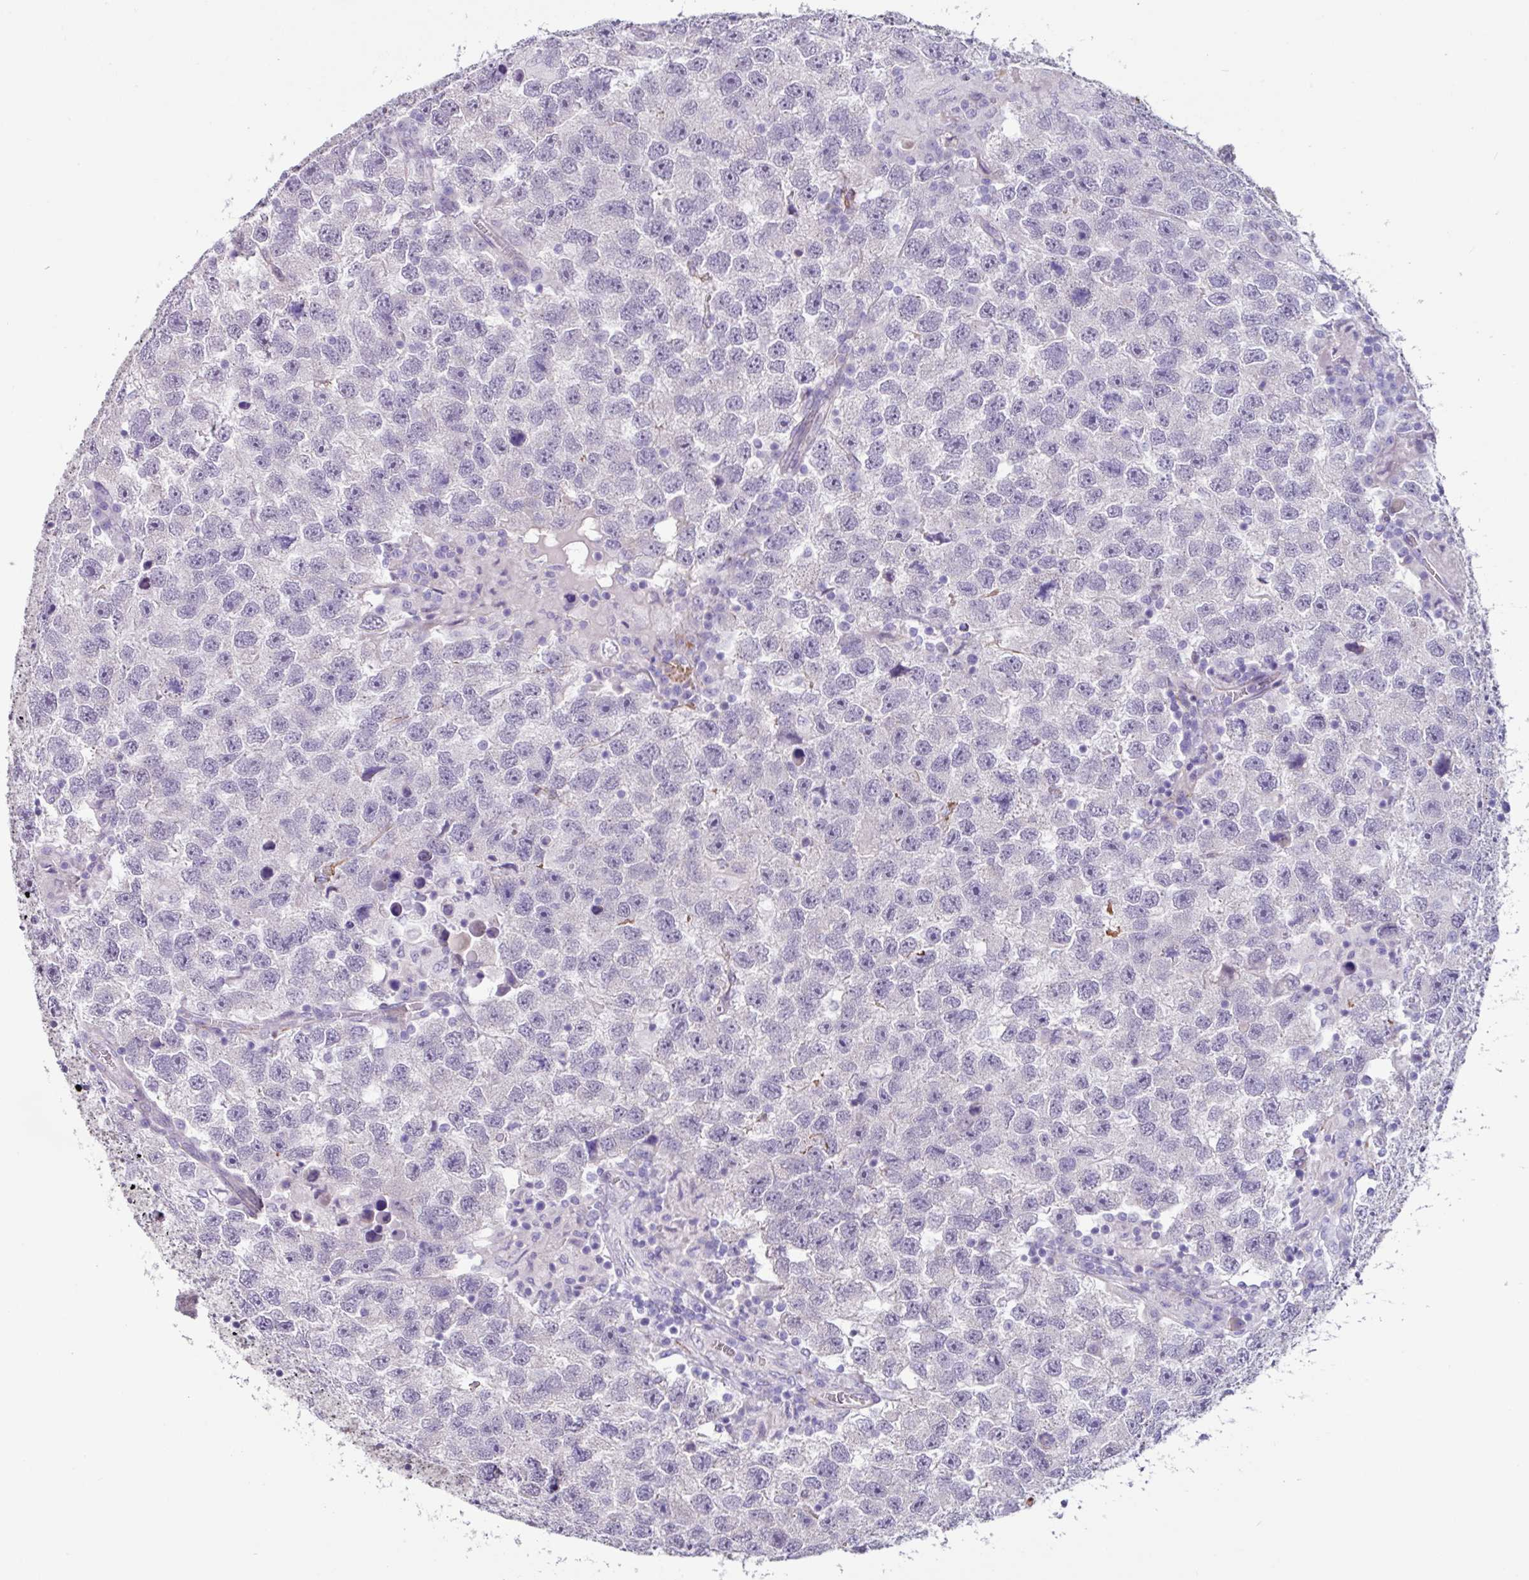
{"staining": {"intensity": "negative", "quantity": "none", "location": "none"}, "tissue": "testis cancer", "cell_type": "Tumor cells", "image_type": "cancer", "snomed": [{"axis": "morphology", "description": "Seminoma, NOS"}, {"axis": "topography", "description": "Testis"}], "caption": "Immunohistochemical staining of human testis cancer reveals no significant expression in tumor cells.", "gene": "OTX1", "patient": {"sex": "male", "age": 26}}